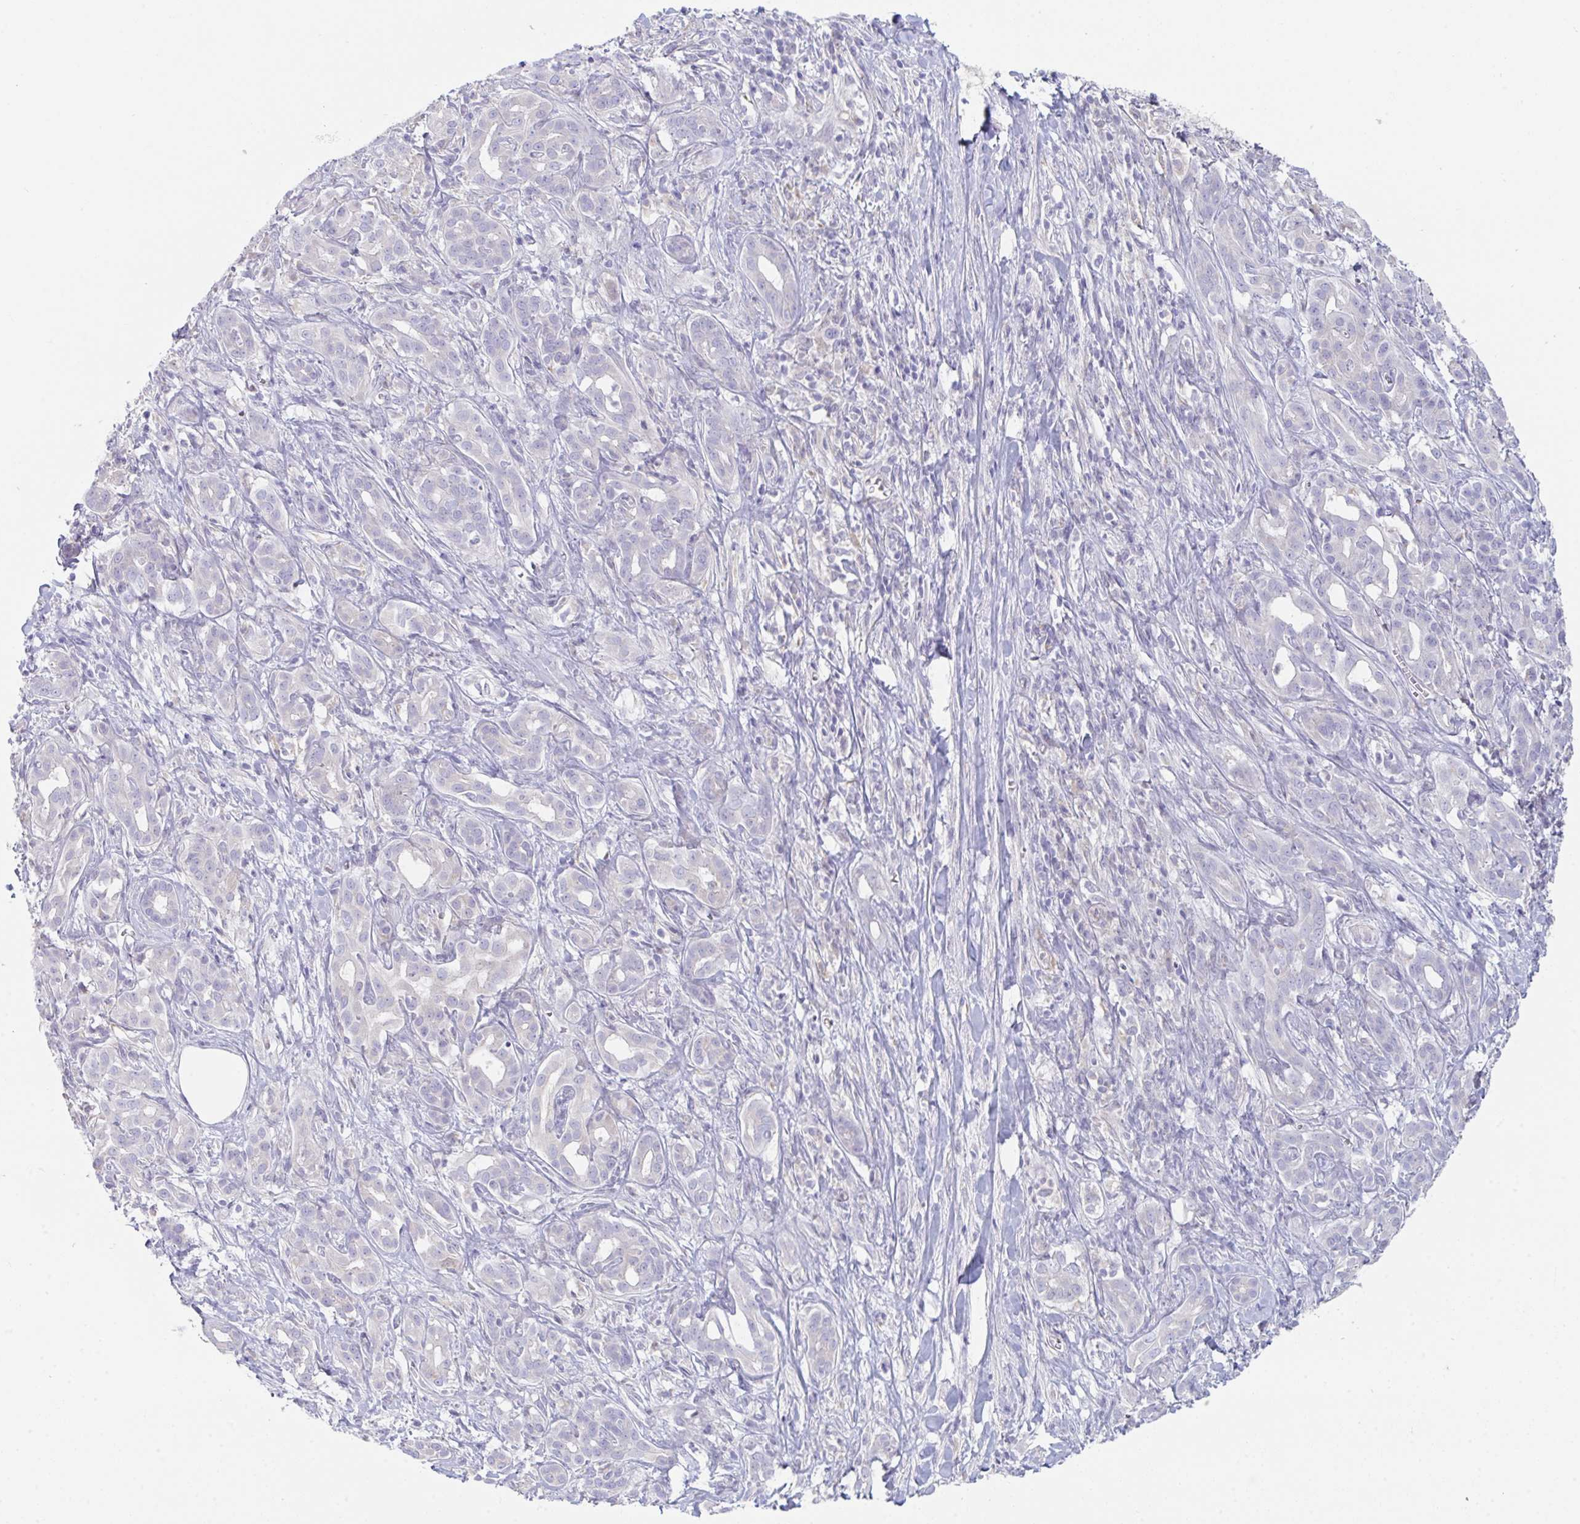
{"staining": {"intensity": "negative", "quantity": "none", "location": "none"}, "tissue": "pancreatic cancer", "cell_type": "Tumor cells", "image_type": "cancer", "snomed": [{"axis": "morphology", "description": "Adenocarcinoma, NOS"}, {"axis": "topography", "description": "Pancreas"}], "caption": "A high-resolution micrograph shows IHC staining of adenocarcinoma (pancreatic), which reveals no significant positivity in tumor cells.", "gene": "PTPRD", "patient": {"sex": "male", "age": 61}}